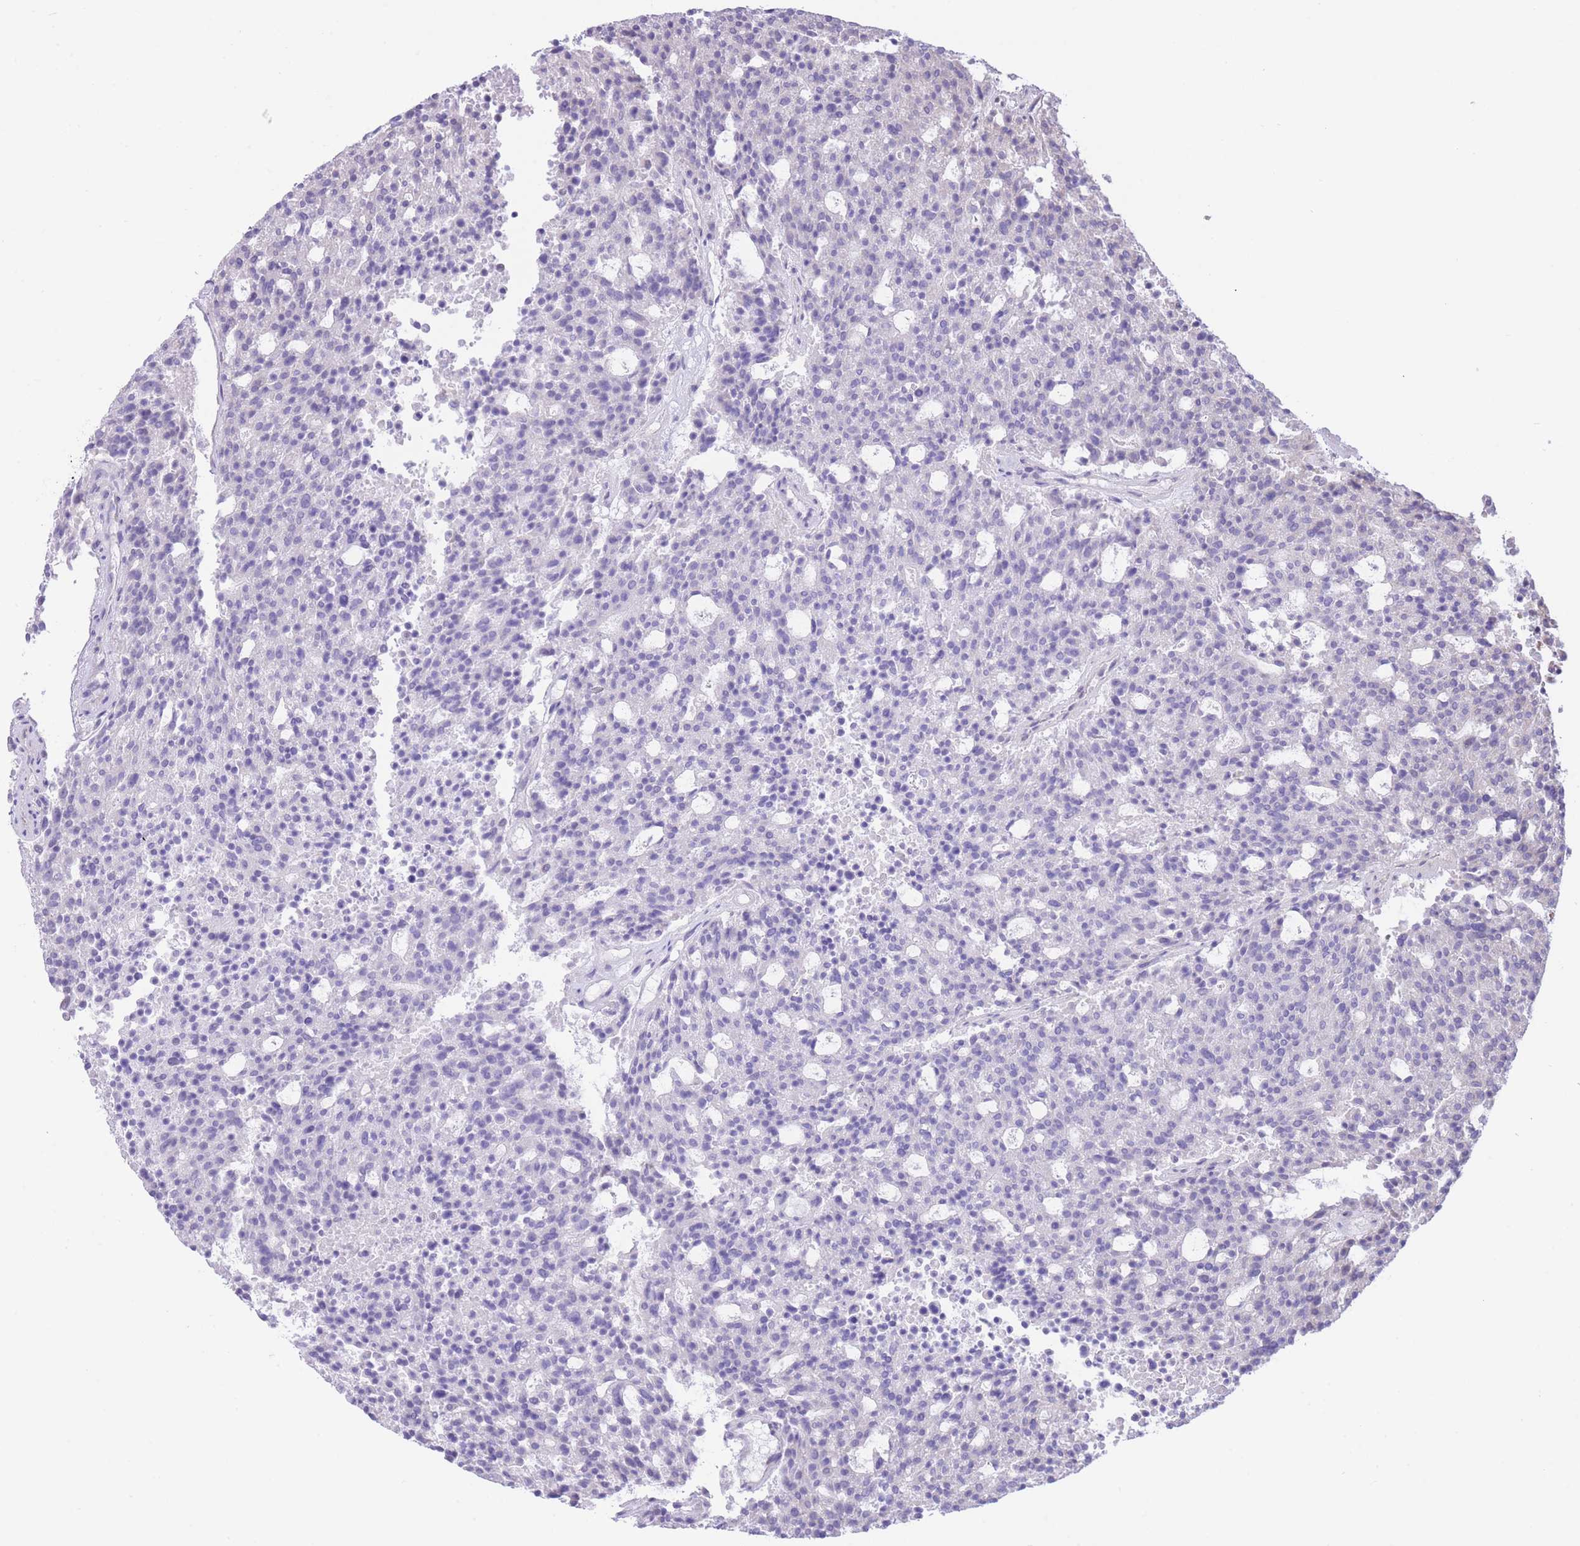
{"staining": {"intensity": "negative", "quantity": "none", "location": "none"}, "tissue": "carcinoid", "cell_type": "Tumor cells", "image_type": "cancer", "snomed": [{"axis": "morphology", "description": "Carcinoid, malignant, NOS"}, {"axis": "topography", "description": "Pancreas"}], "caption": "High power microscopy photomicrograph of an immunohistochemistry image of carcinoid (malignant), revealing no significant expression in tumor cells.", "gene": "PSG8", "patient": {"sex": "female", "age": 54}}